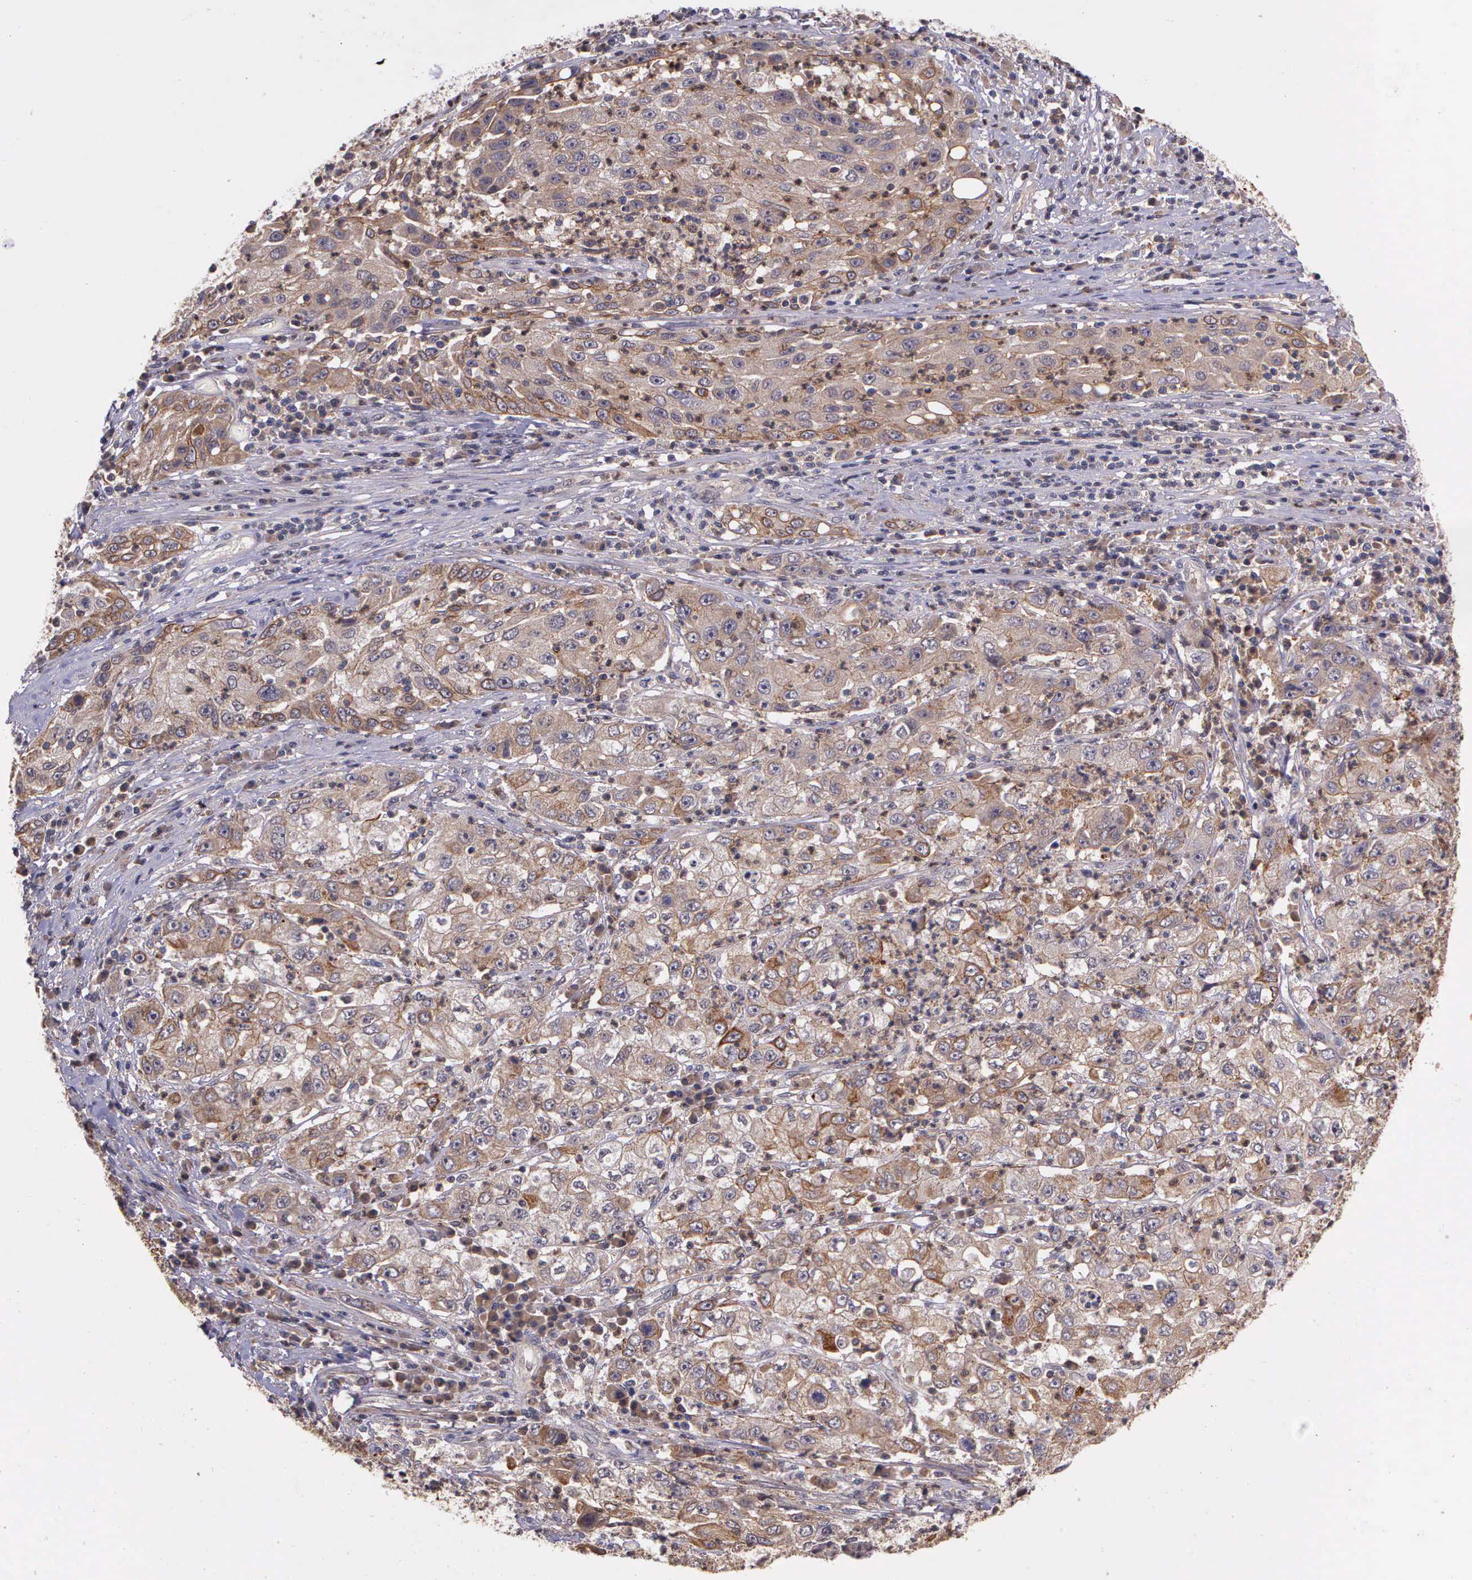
{"staining": {"intensity": "moderate", "quantity": "25%-75%", "location": "cytoplasmic/membranous"}, "tissue": "cervical cancer", "cell_type": "Tumor cells", "image_type": "cancer", "snomed": [{"axis": "morphology", "description": "Squamous cell carcinoma, NOS"}, {"axis": "topography", "description": "Cervix"}], "caption": "Immunohistochemical staining of cervical cancer demonstrates medium levels of moderate cytoplasmic/membranous protein staining in approximately 25%-75% of tumor cells. (DAB IHC, brown staining for protein, blue staining for nuclei).", "gene": "PRICKLE3", "patient": {"sex": "female", "age": 36}}